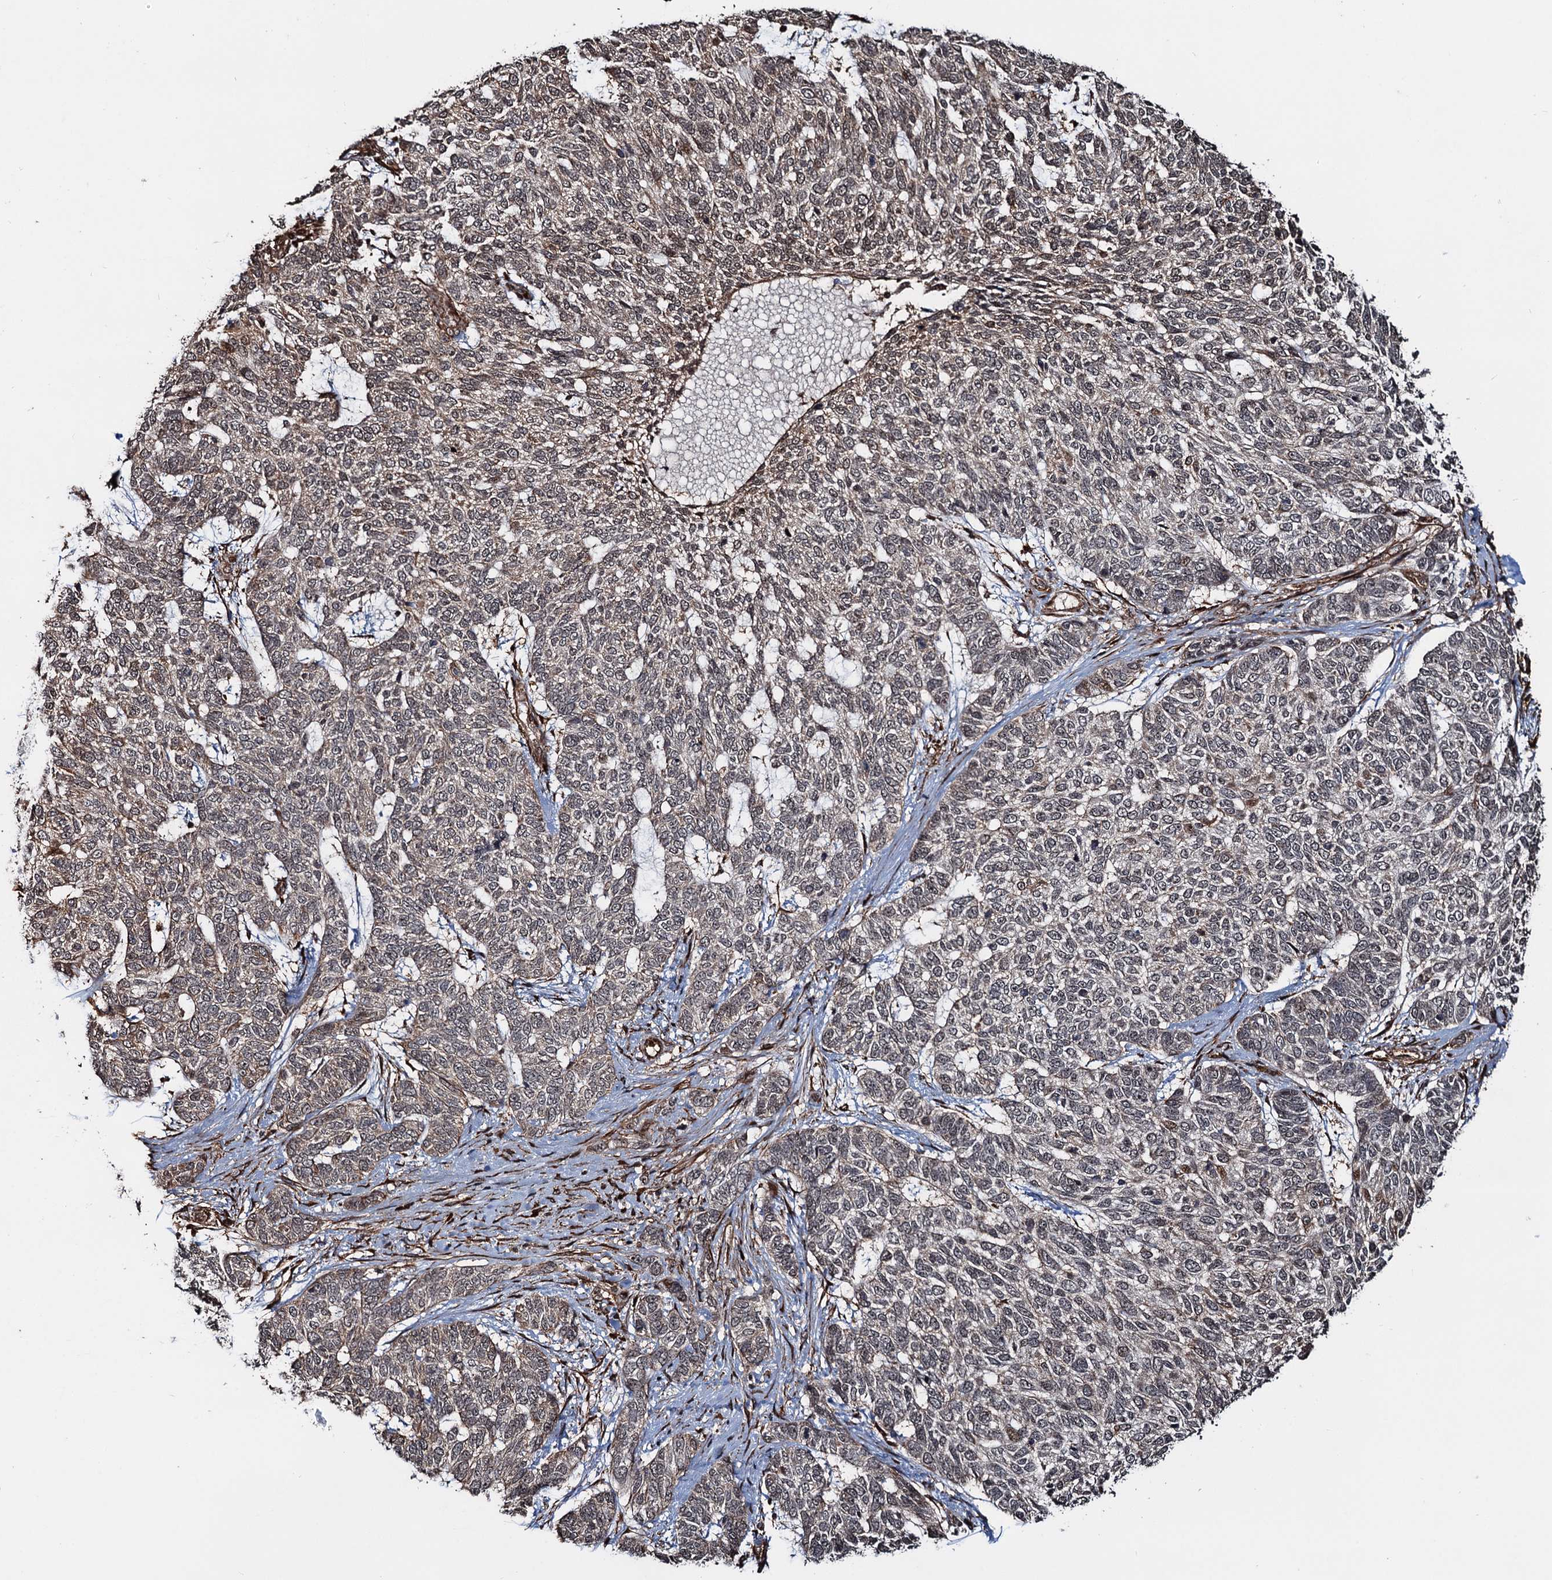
{"staining": {"intensity": "moderate", "quantity": "<25%", "location": "nuclear"}, "tissue": "skin cancer", "cell_type": "Tumor cells", "image_type": "cancer", "snomed": [{"axis": "morphology", "description": "Basal cell carcinoma"}, {"axis": "topography", "description": "Skin"}], "caption": "High-power microscopy captured an IHC image of basal cell carcinoma (skin), revealing moderate nuclear expression in approximately <25% of tumor cells. The protein of interest is stained brown, and the nuclei are stained in blue (DAB IHC with brightfield microscopy, high magnification).", "gene": "SNRNP25", "patient": {"sex": "female", "age": 65}}